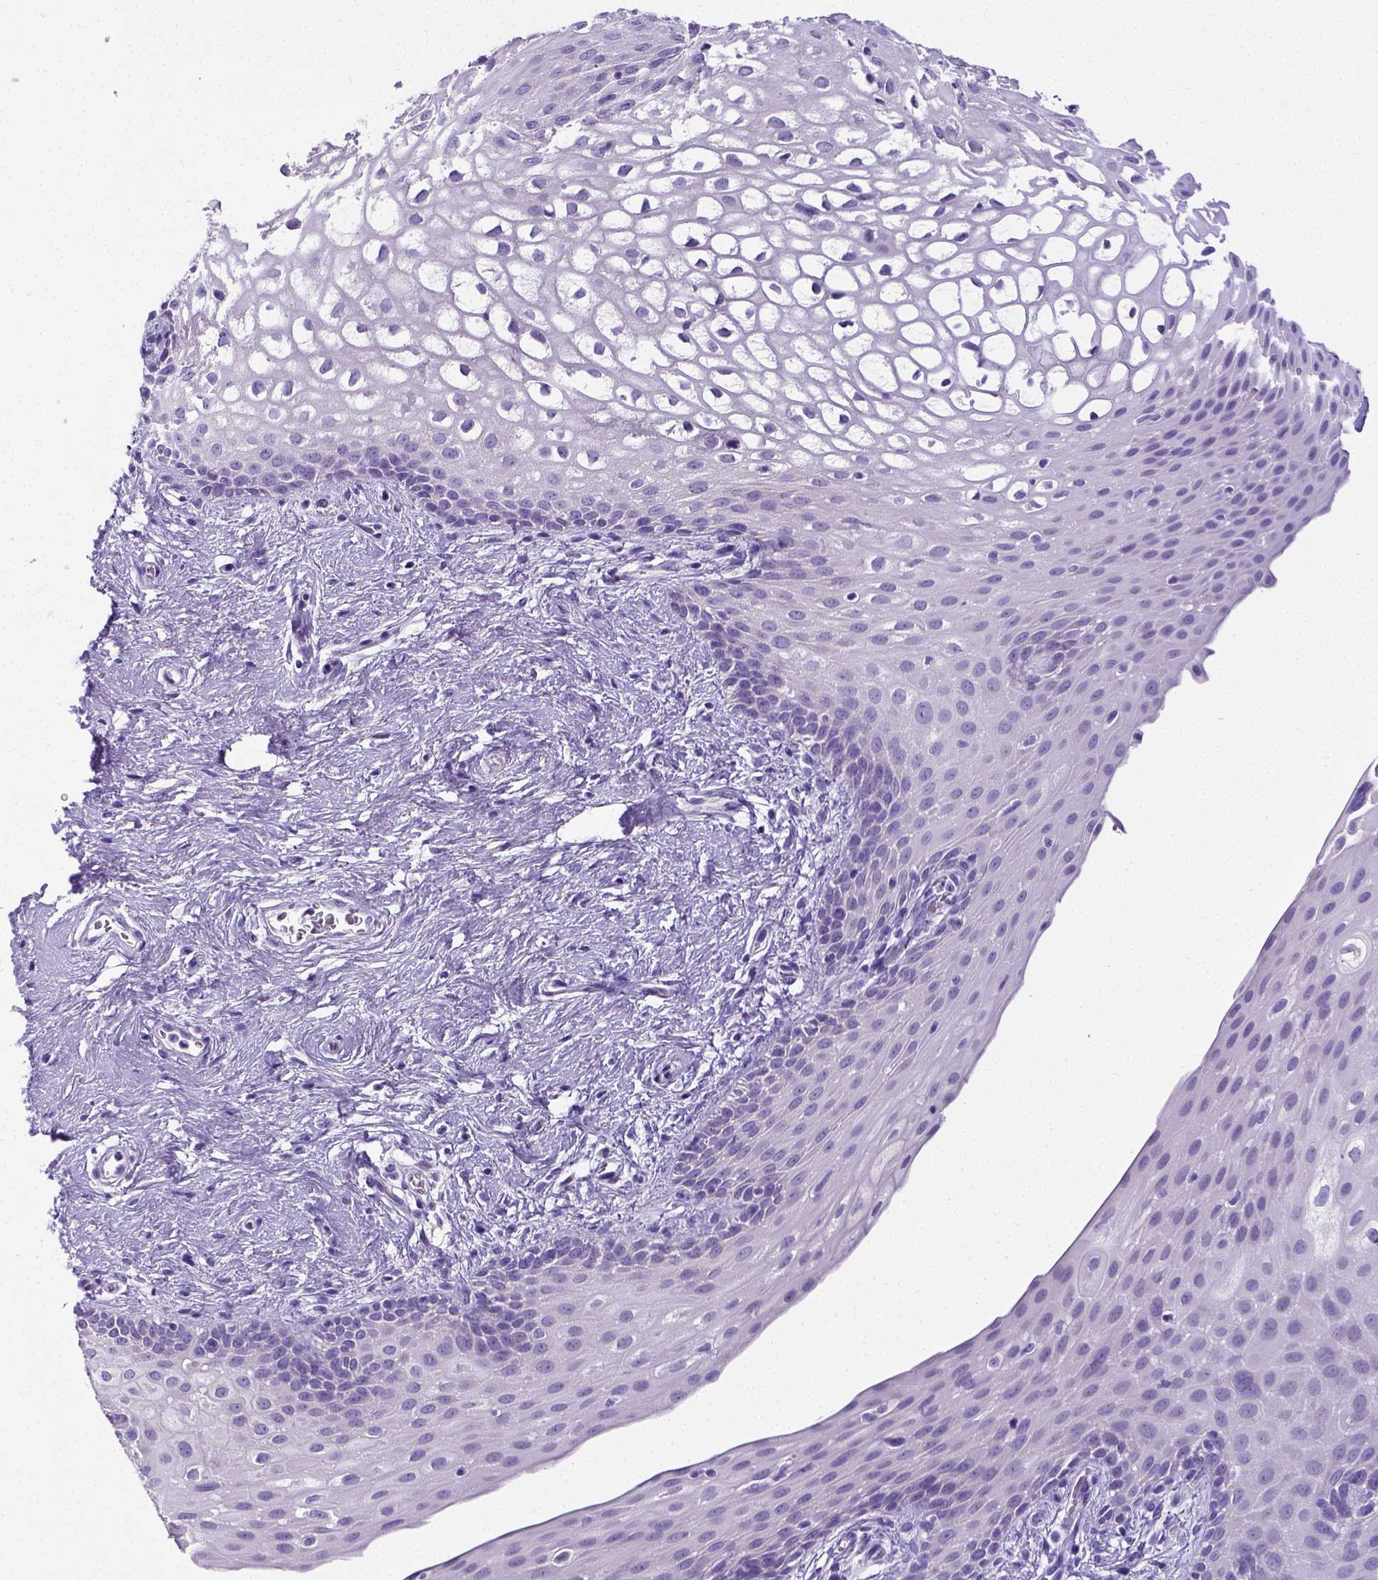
{"staining": {"intensity": "negative", "quantity": "none", "location": "none"}, "tissue": "skin", "cell_type": "Epidermal cells", "image_type": "normal", "snomed": [{"axis": "morphology", "description": "Normal tissue, NOS"}, {"axis": "topography", "description": "Anal"}], "caption": "DAB immunohistochemical staining of unremarkable skin exhibits no significant staining in epidermal cells.", "gene": "SATB2", "patient": {"sex": "female", "age": 46}}